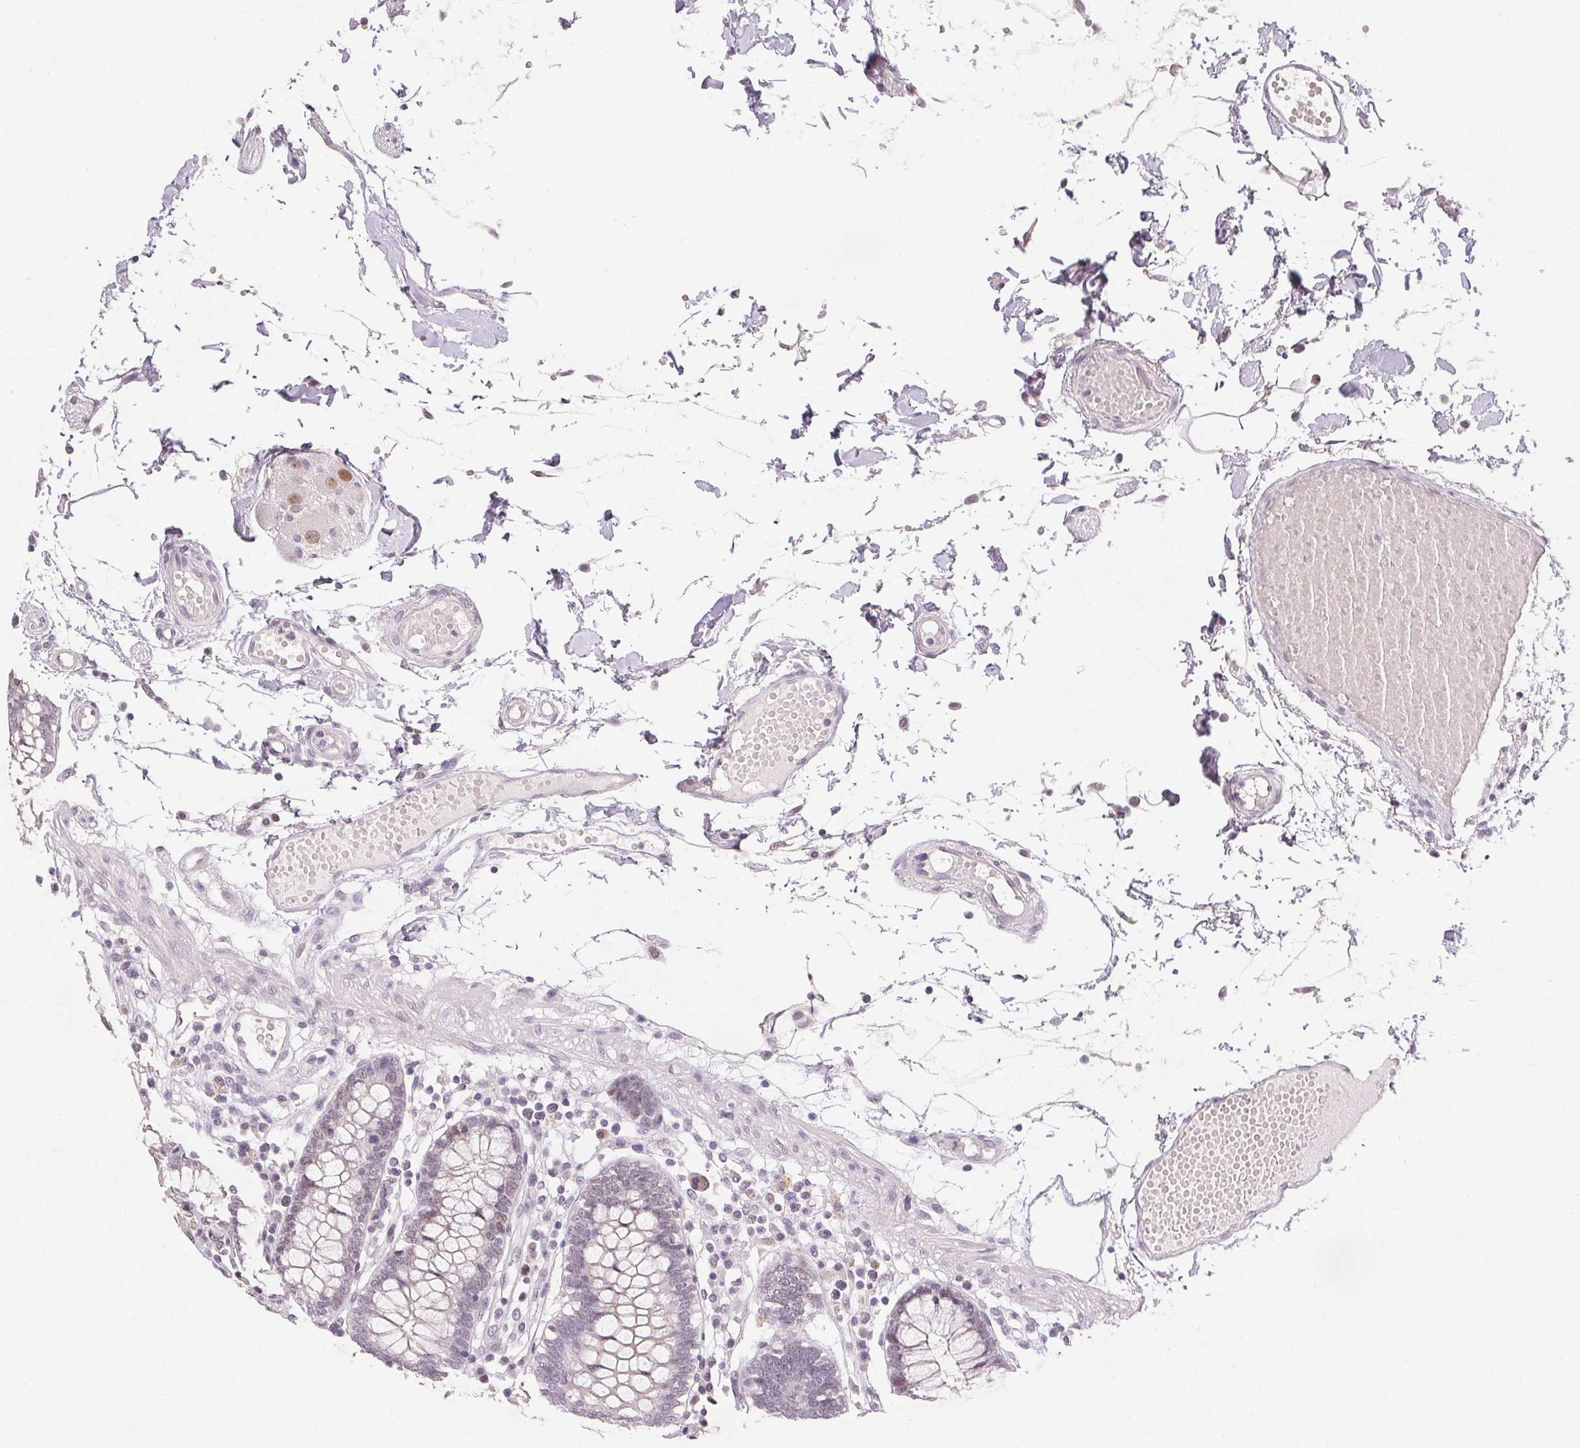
{"staining": {"intensity": "negative", "quantity": "none", "location": "none"}, "tissue": "colon", "cell_type": "Endothelial cells", "image_type": "normal", "snomed": [{"axis": "morphology", "description": "Normal tissue, NOS"}, {"axis": "morphology", "description": "Adenocarcinoma, NOS"}, {"axis": "topography", "description": "Colon"}], "caption": "An image of human colon is negative for staining in endothelial cells. (Immunohistochemistry (ihc), brightfield microscopy, high magnification).", "gene": "POLR3G", "patient": {"sex": "male", "age": 83}}